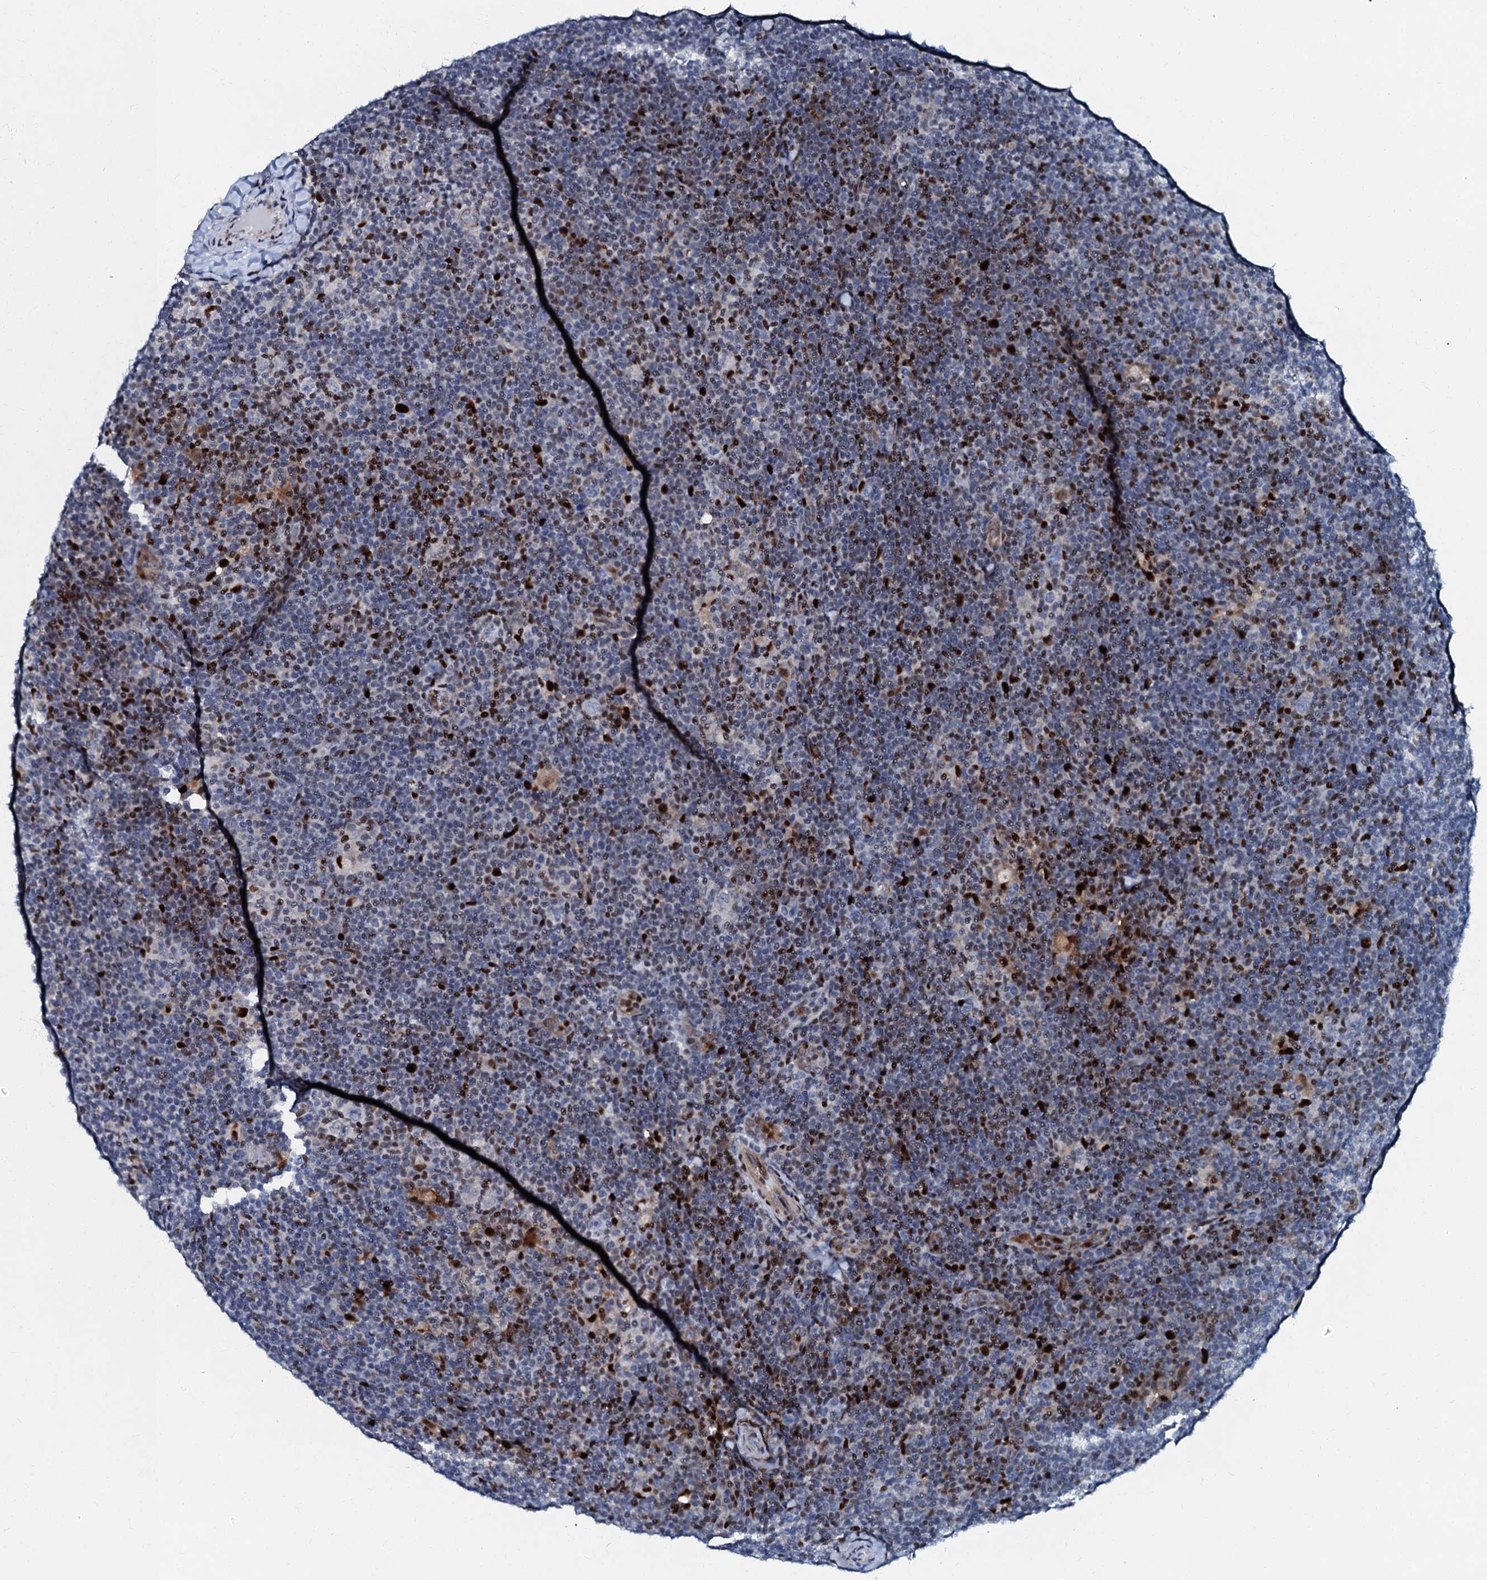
{"staining": {"intensity": "negative", "quantity": "none", "location": "none"}, "tissue": "lymphoma", "cell_type": "Tumor cells", "image_type": "cancer", "snomed": [{"axis": "morphology", "description": "Hodgkin's disease, NOS"}, {"axis": "topography", "description": "Lymph node"}], "caption": "IHC of human Hodgkin's disease shows no positivity in tumor cells.", "gene": "MFSD5", "patient": {"sex": "female", "age": 57}}